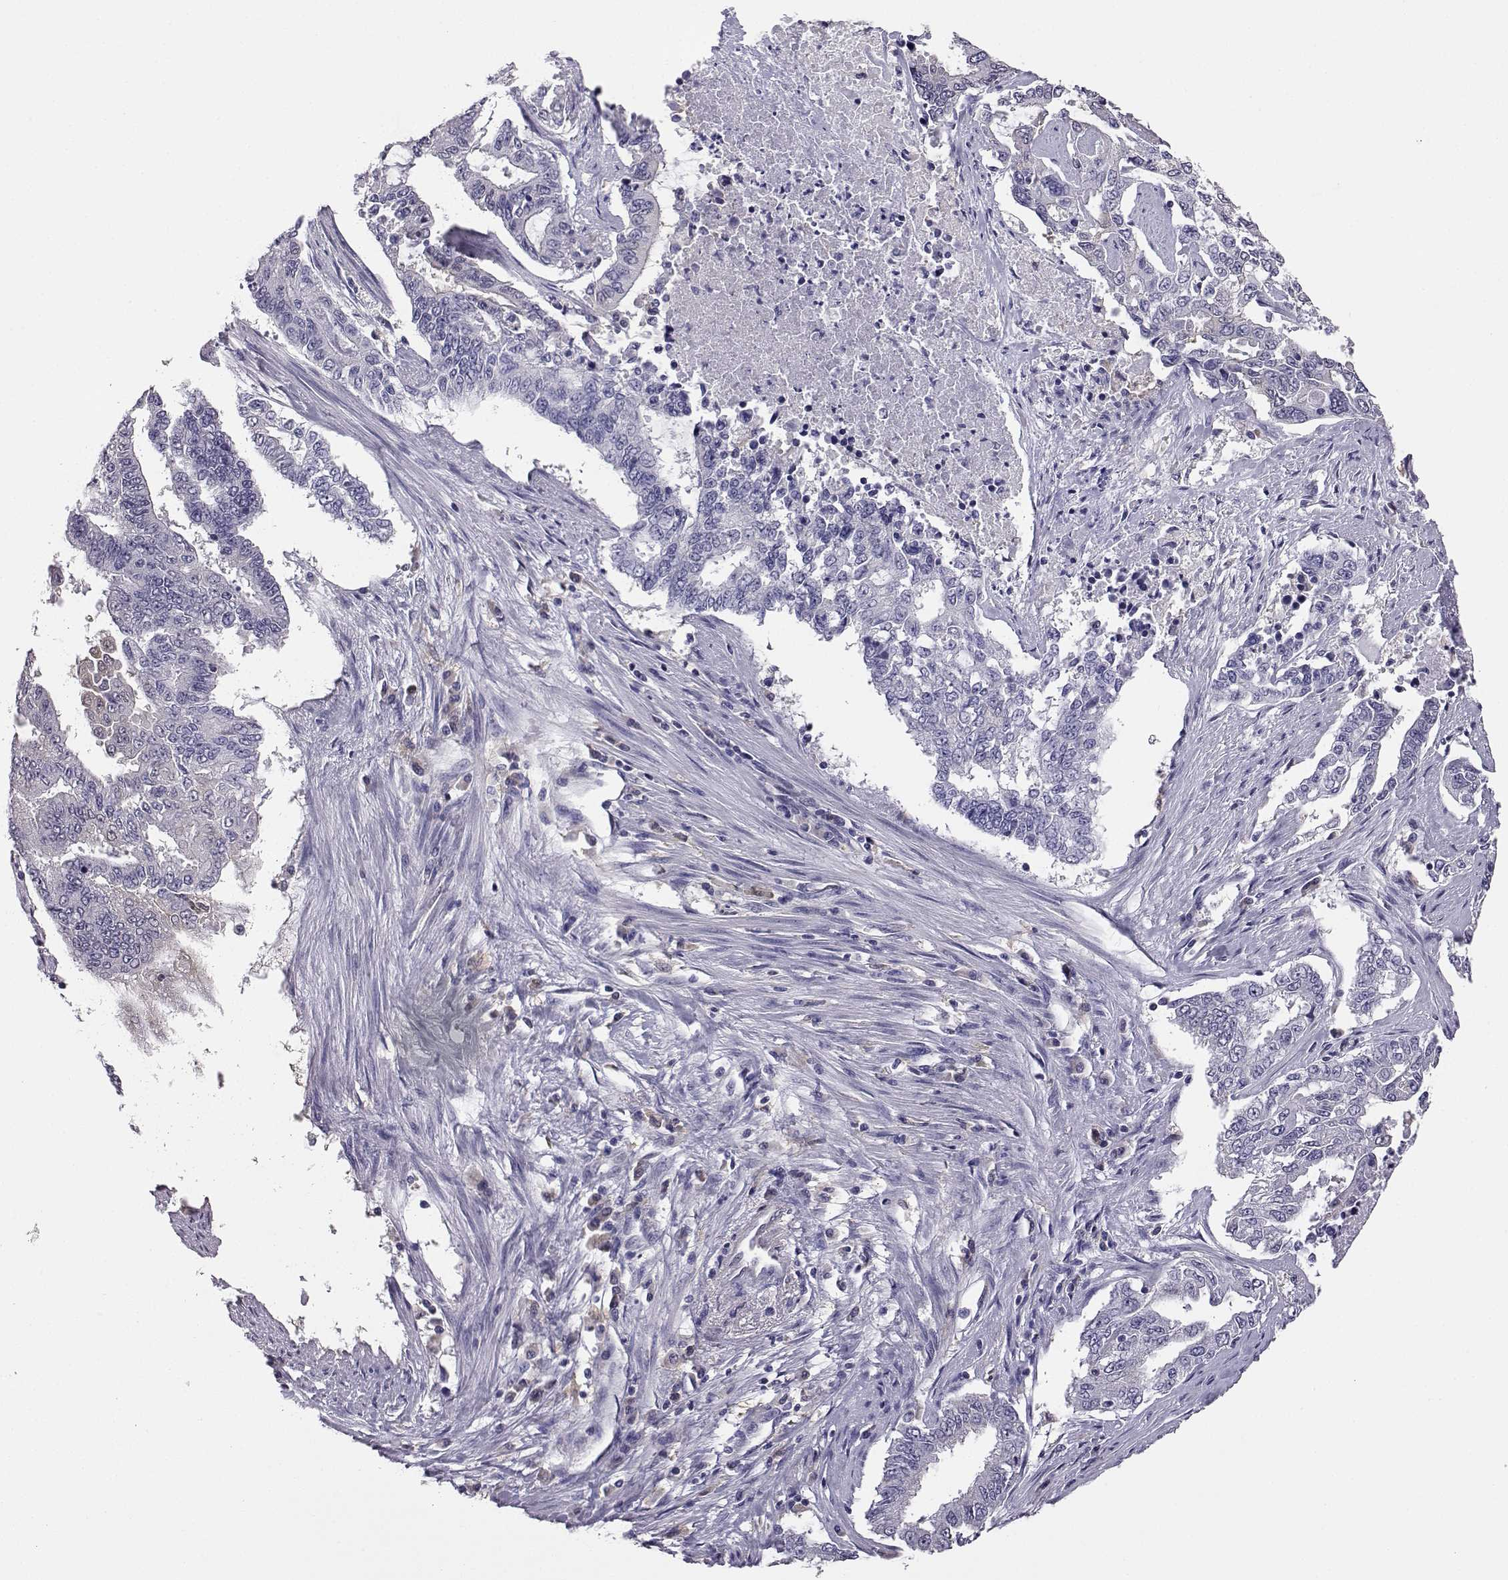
{"staining": {"intensity": "negative", "quantity": "none", "location": "none"}, "tissue": "endometrial cancer", "cell_type": "Tumor cells", "image_type": "cancer", "snomed": [{"axis": "morphology", "description": "Adenocarcinoma, NOS"}, {"axis": "topography", "description": "Uterus"}], "caption": "Photomicrograph shows no significant protein positivity in tumor cells of endometrial cancer (adenocarcinoma).", "gene": "AKR1B1", "patient": {"sex": "female", "age": 59}}